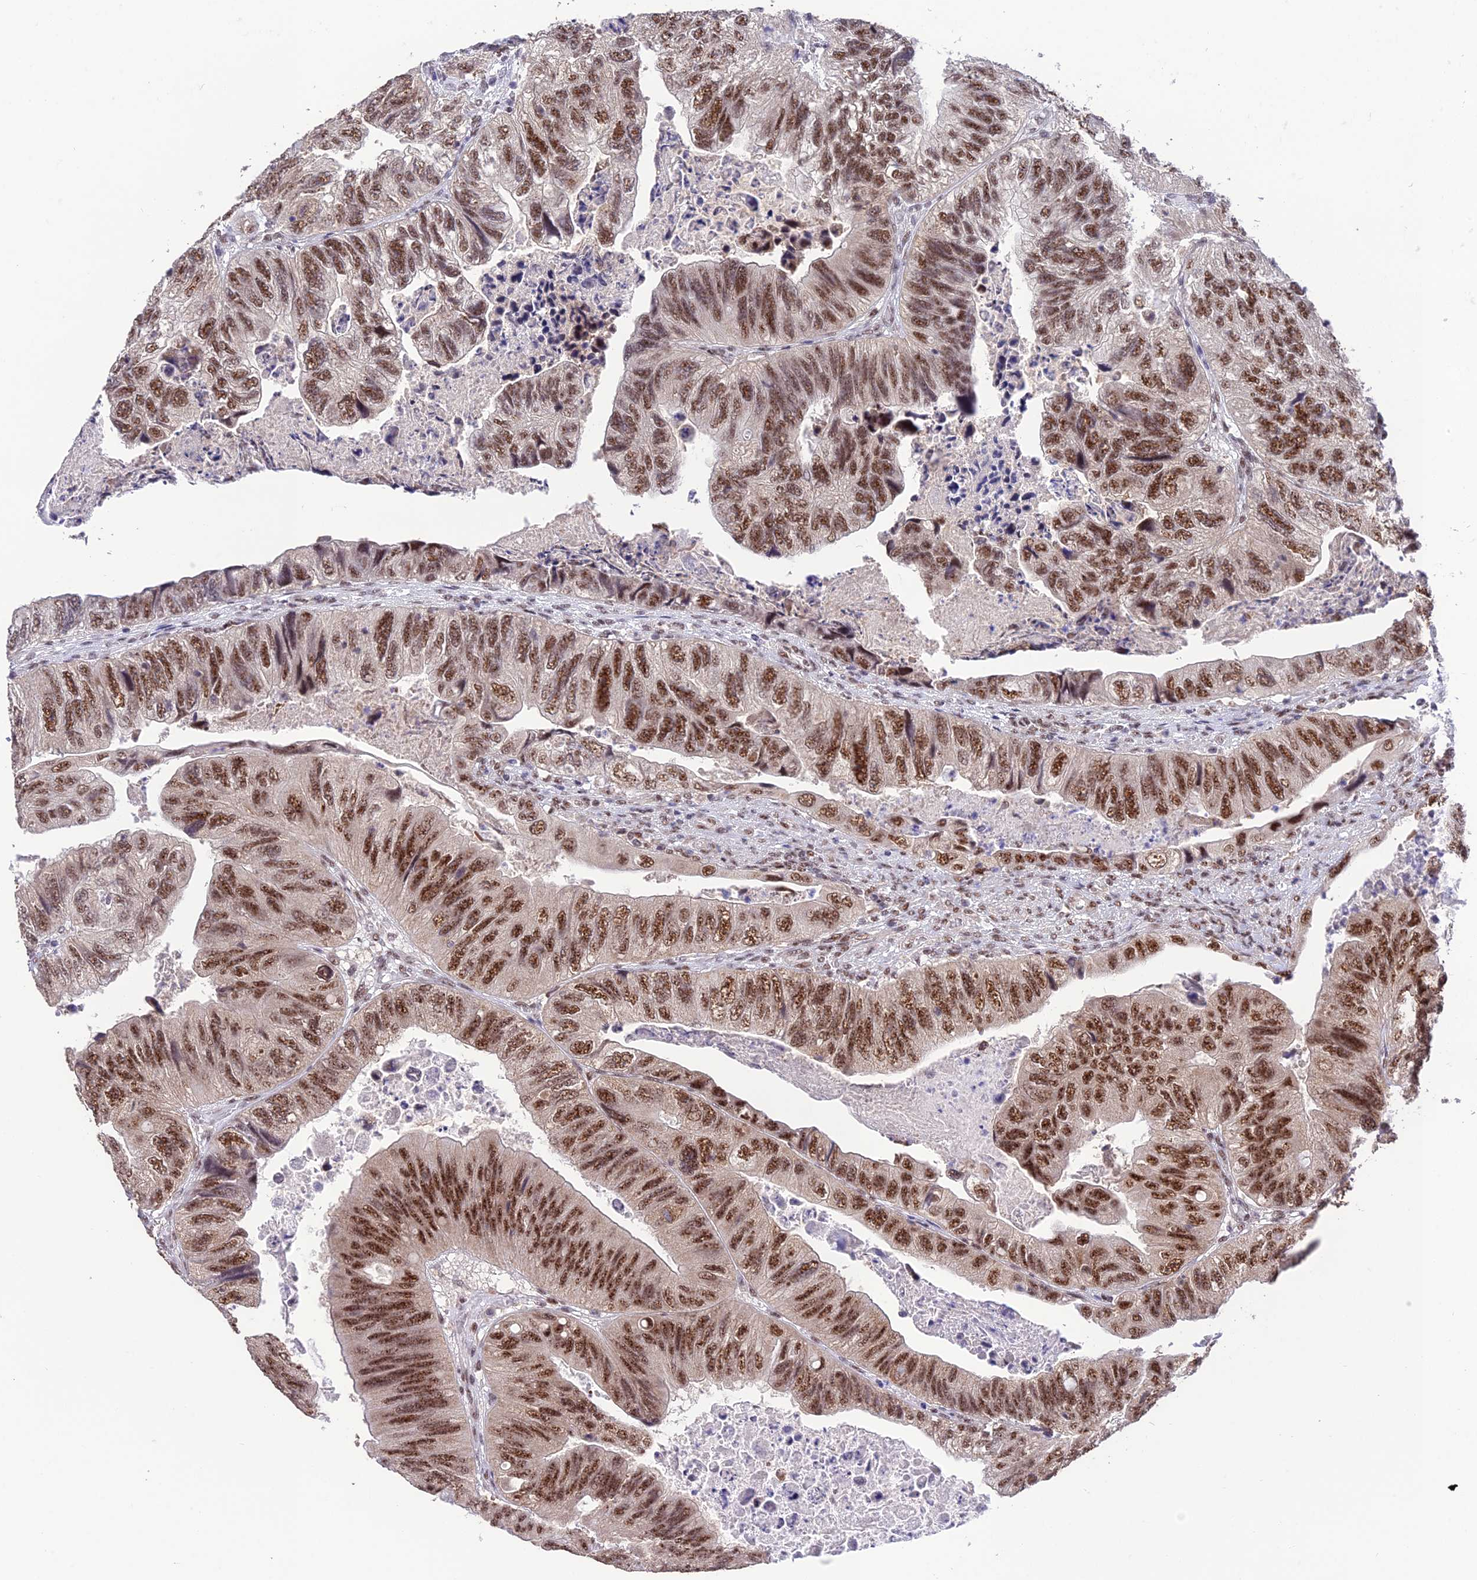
{"staining": {"intensity": "moderate", "quantity": ">75%", "location": "nuclear"}, "tissue": "colorectal cancer", "cell_type": "Tumor cells", "image_type": "cancer", "snomed": [{"axis": "morphology", "description": "Adenocarcinoma, NOS"}, {"axis": "topography", "description": "Rectum"}], "caption": "Colorectal cancer stained for a protein displays moderate nuclear positivity in tumor cells.", "gene": "THOC7", "patient": {"sex": "male", "age": 63}}